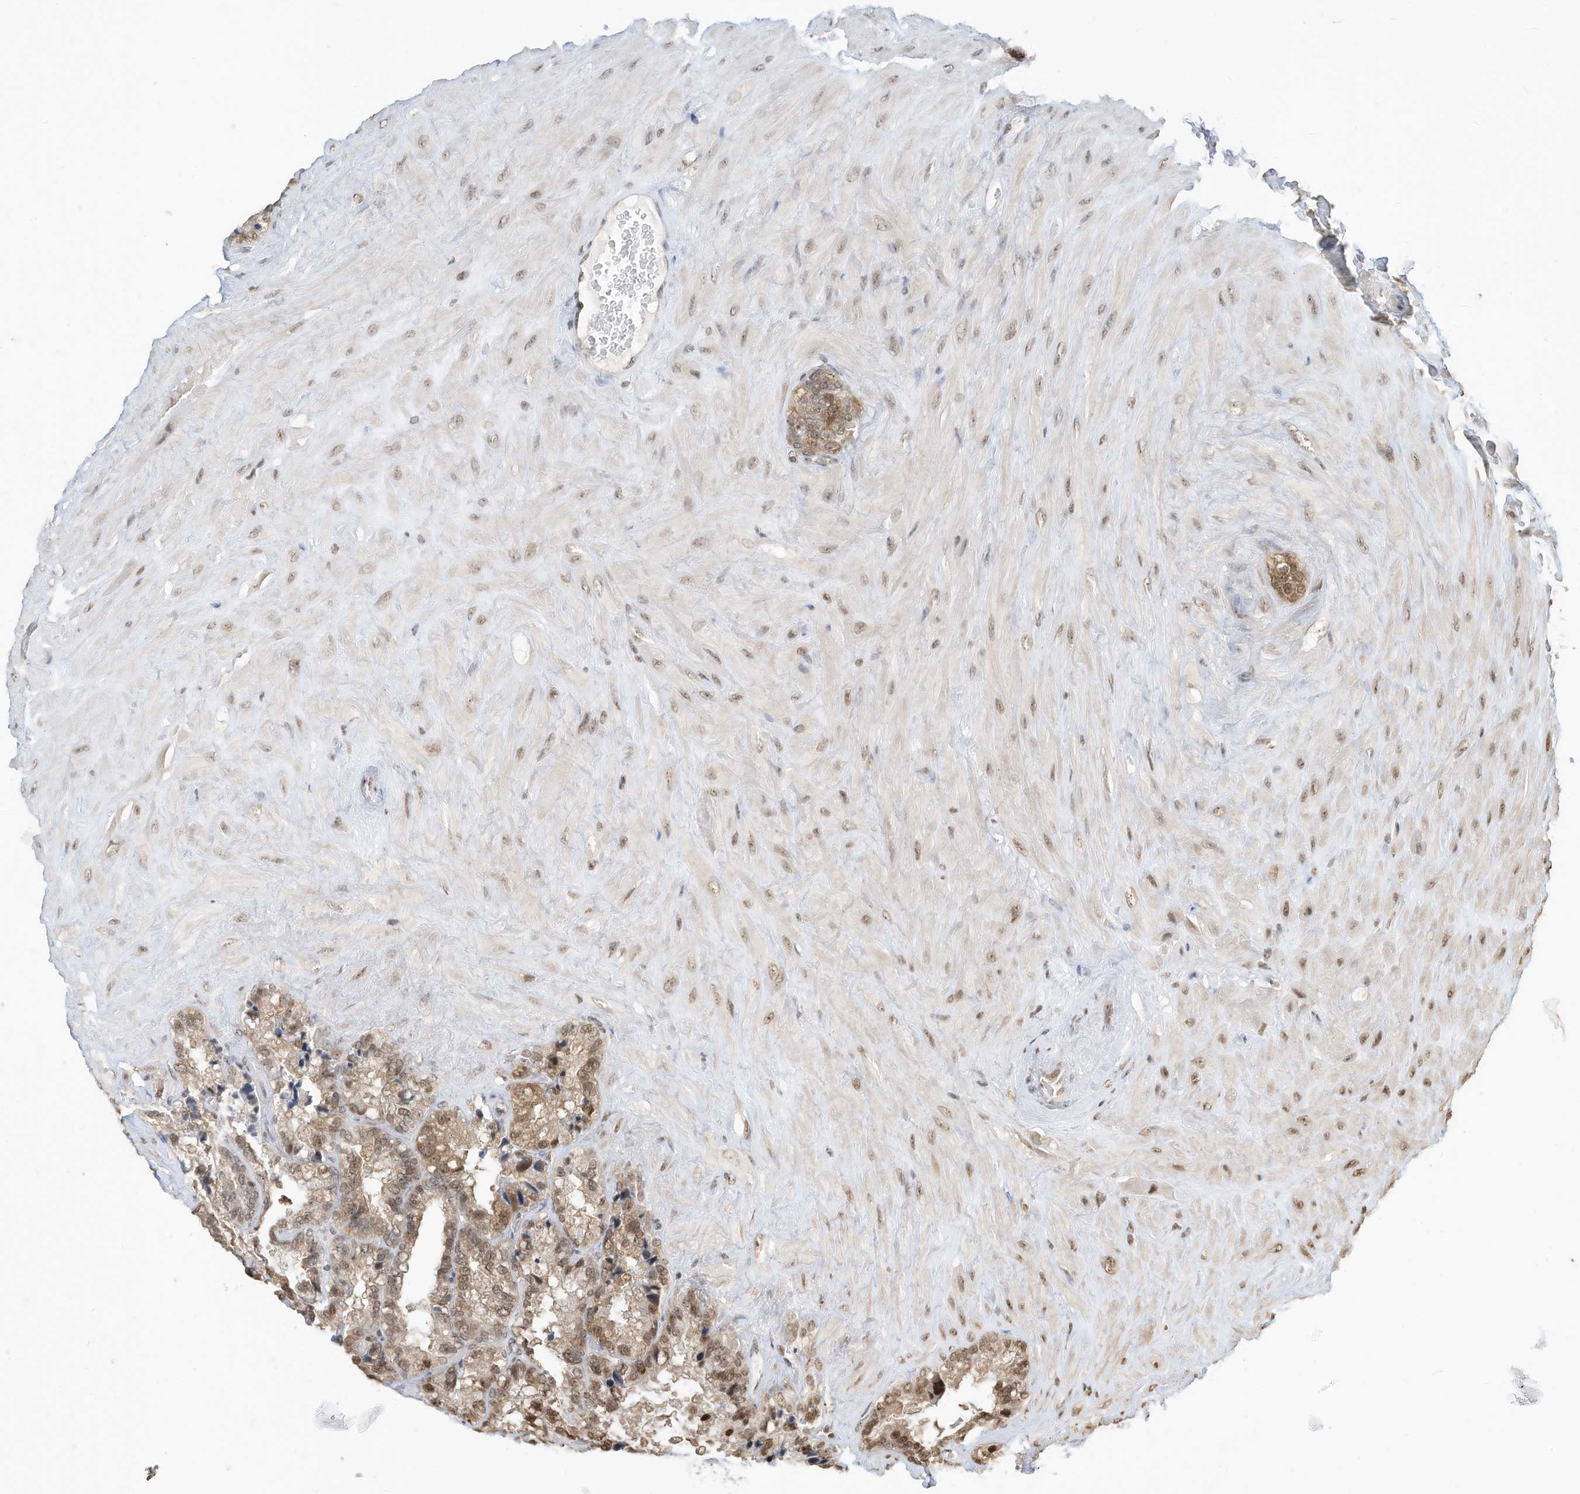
{"staining": {"intensity": "moderate", "quantity": "25%-75%", "location": "nuclear"}, "tissue": "seminal vesicle", "cell_type": "Glandular cells", "image_type": "normal", "snomed": [{"axis": "morphology", "description": "Normal tissue, NOS"}, {"axis": "topography", "description": "Prostate"}, {"axis": "topography", "description": "Seminal veicle"}], "caption": "DAB immunohistochemical staining of normal human seminal vesicle shows moderate nuclear protein staining in about 25%-75% of glandular cells. (DAB IHC, brown staining for protein, blue staining for nuclei).", "gene": "ZNF195", "patient": {"sex": "male", "age": 68}}